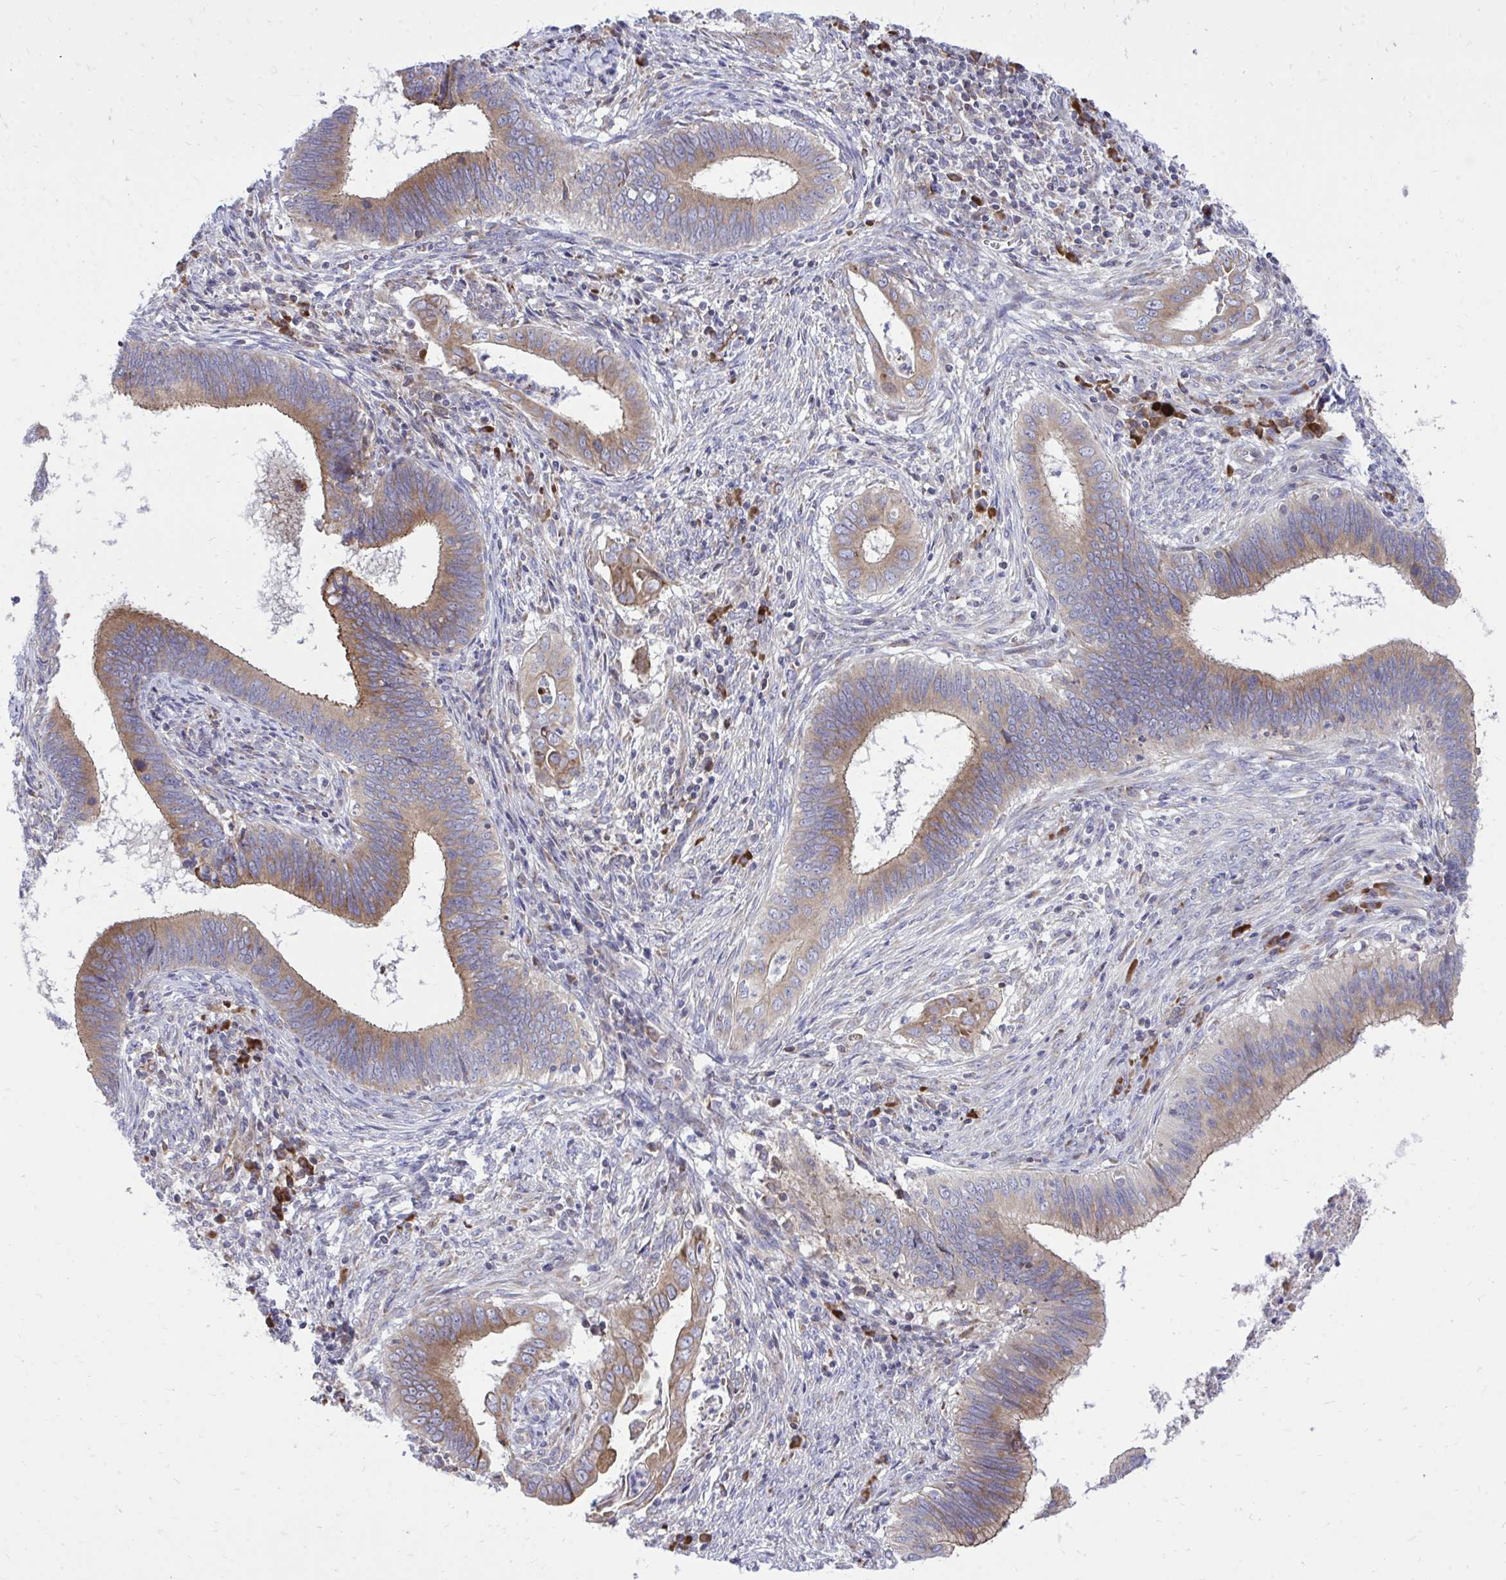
{"staining": {"intensity": "moderate", "quantity": ">75%", "location": "cytoplasmic/membranous"}, "tissue": "cervical cancer", "cell_type": "Tumor cells", "image_type": "cancer", "snomed": [{"axis": "morphology", "description": "Adenocarcinoma, NOS"}, {"axis": "topography", "description": "Cervix"}], "caption": "Immunohistochemistry of human cervical cancer displays medium levels of moderate cytoplasmic/membranous positivity in about >75% of tumor cells.", "gene": "METTL9", "patient": {"sex": "female", "age": 42}}